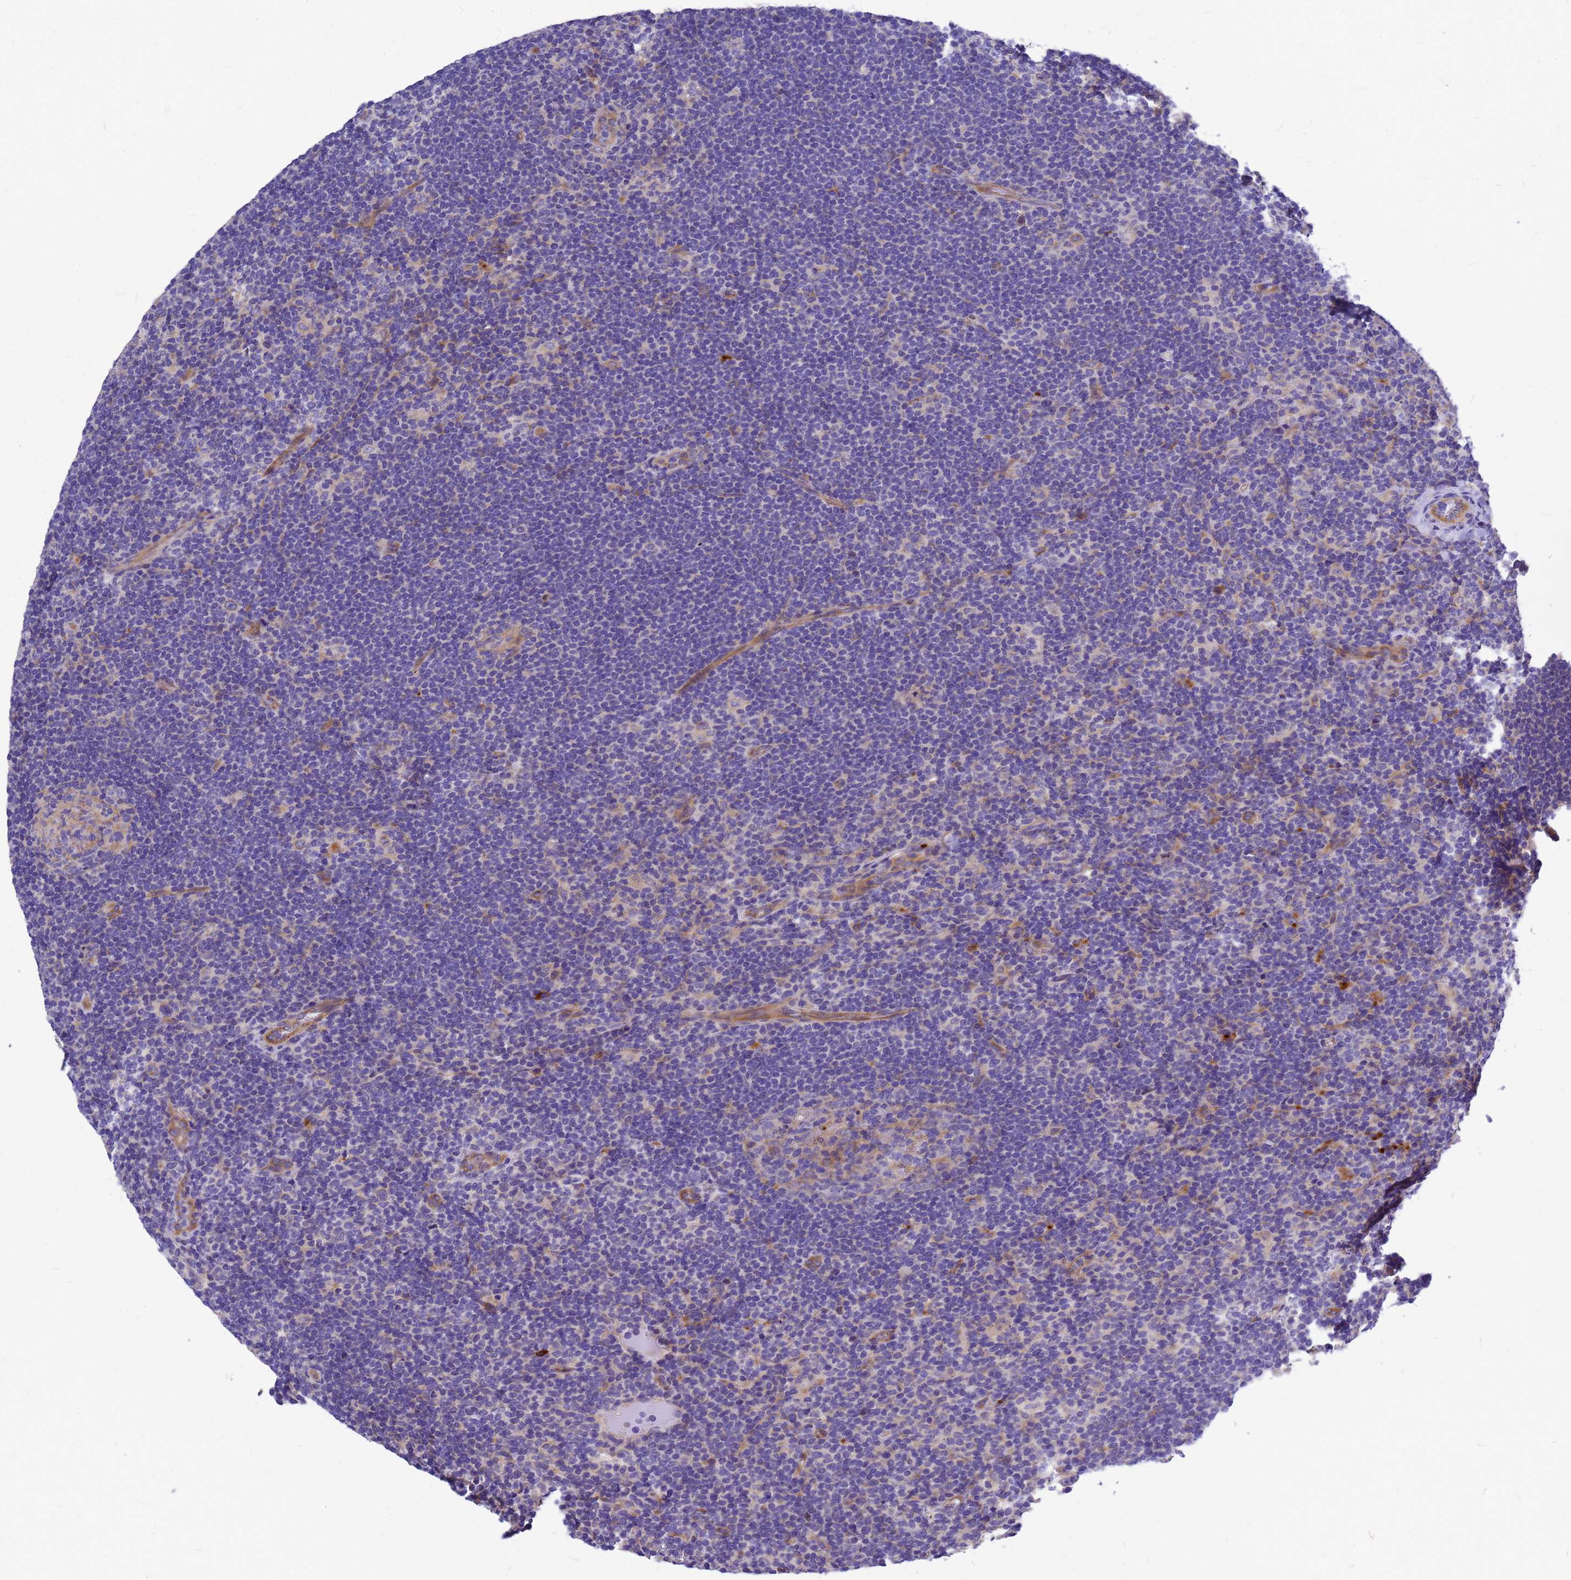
{"staining": {"intensity": "negative", "quantity": "none", "location": "none"}, "tissue": "lymphoma", "cell_type": "Tumor cells", "image_type": "cancer", "snomed": [{"axis": "morphology", "description": "Hodgkin's disease, NOS"}, {"axis": "topography", "description": "Lymph node"}], "caption": "An immunohistochemistry photomicrograph of lymphoma is shown. There is no staining in tumor cells of lymphoma. (IHC, brightfield microscopy, high magnification).", "gene": "FBXW5", "patient": {"sex": "female", "age": 57}}